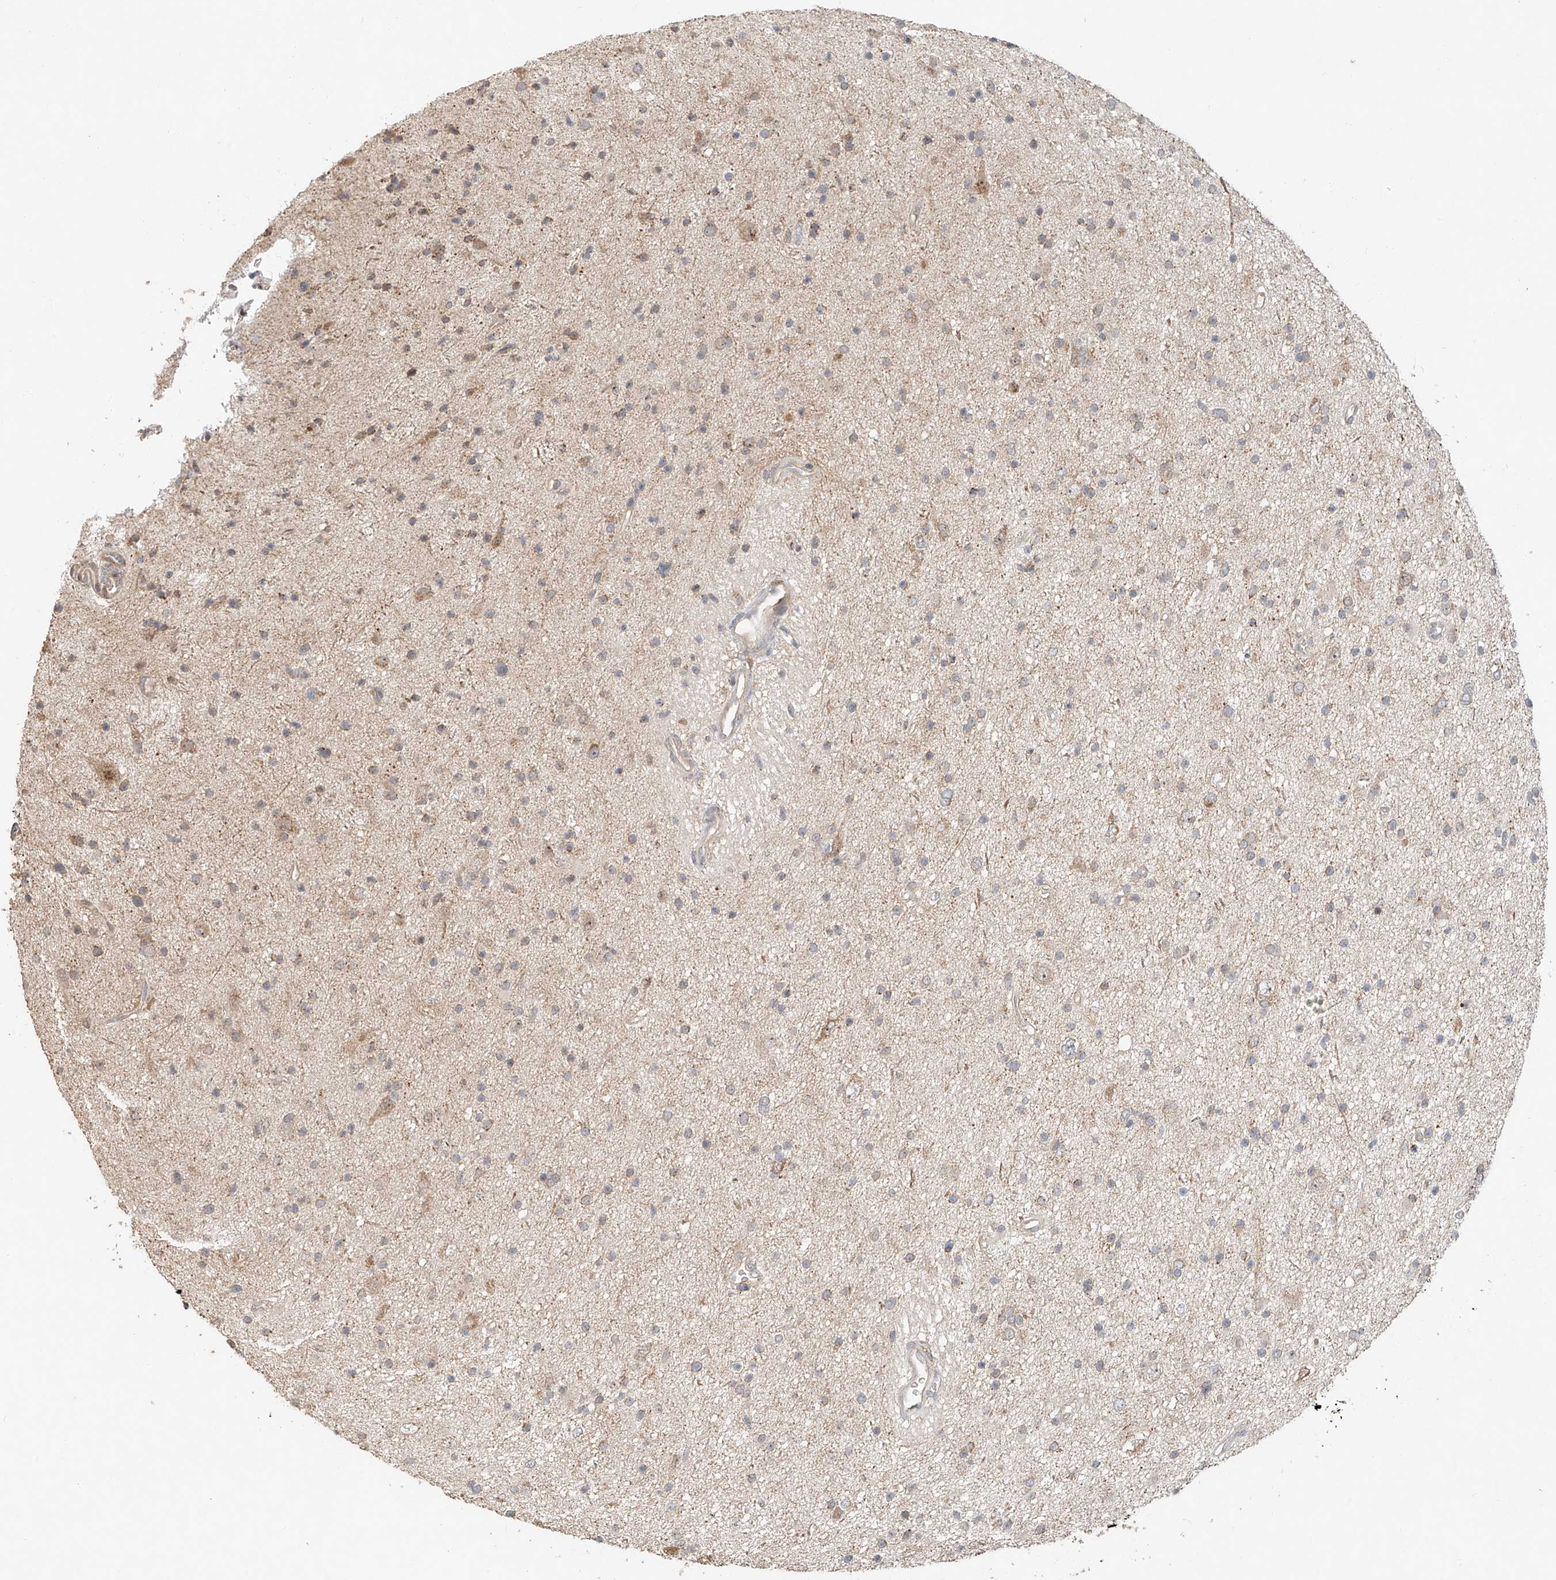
{"staining": {"intensity": "negative", "quantity": "none", "location": "none"}, "tissue": "glioma", "cell_type": "Tumor cells", "image_type": "cancer", "snomed": [{"axis": "morphology", "description": "Glioma, malignant, Low grade"}, {"axis": "topography", "description": "Cerebral cortex"}], "caption": "DAB (3,3'-diaminobenzidine) immunohistochemical staining of low-grade glioma (malignant) demonstrates no significant positivity in tumor cells.", "gene": "TMEM61", "patient": {"sex": "female", "age": 39}}